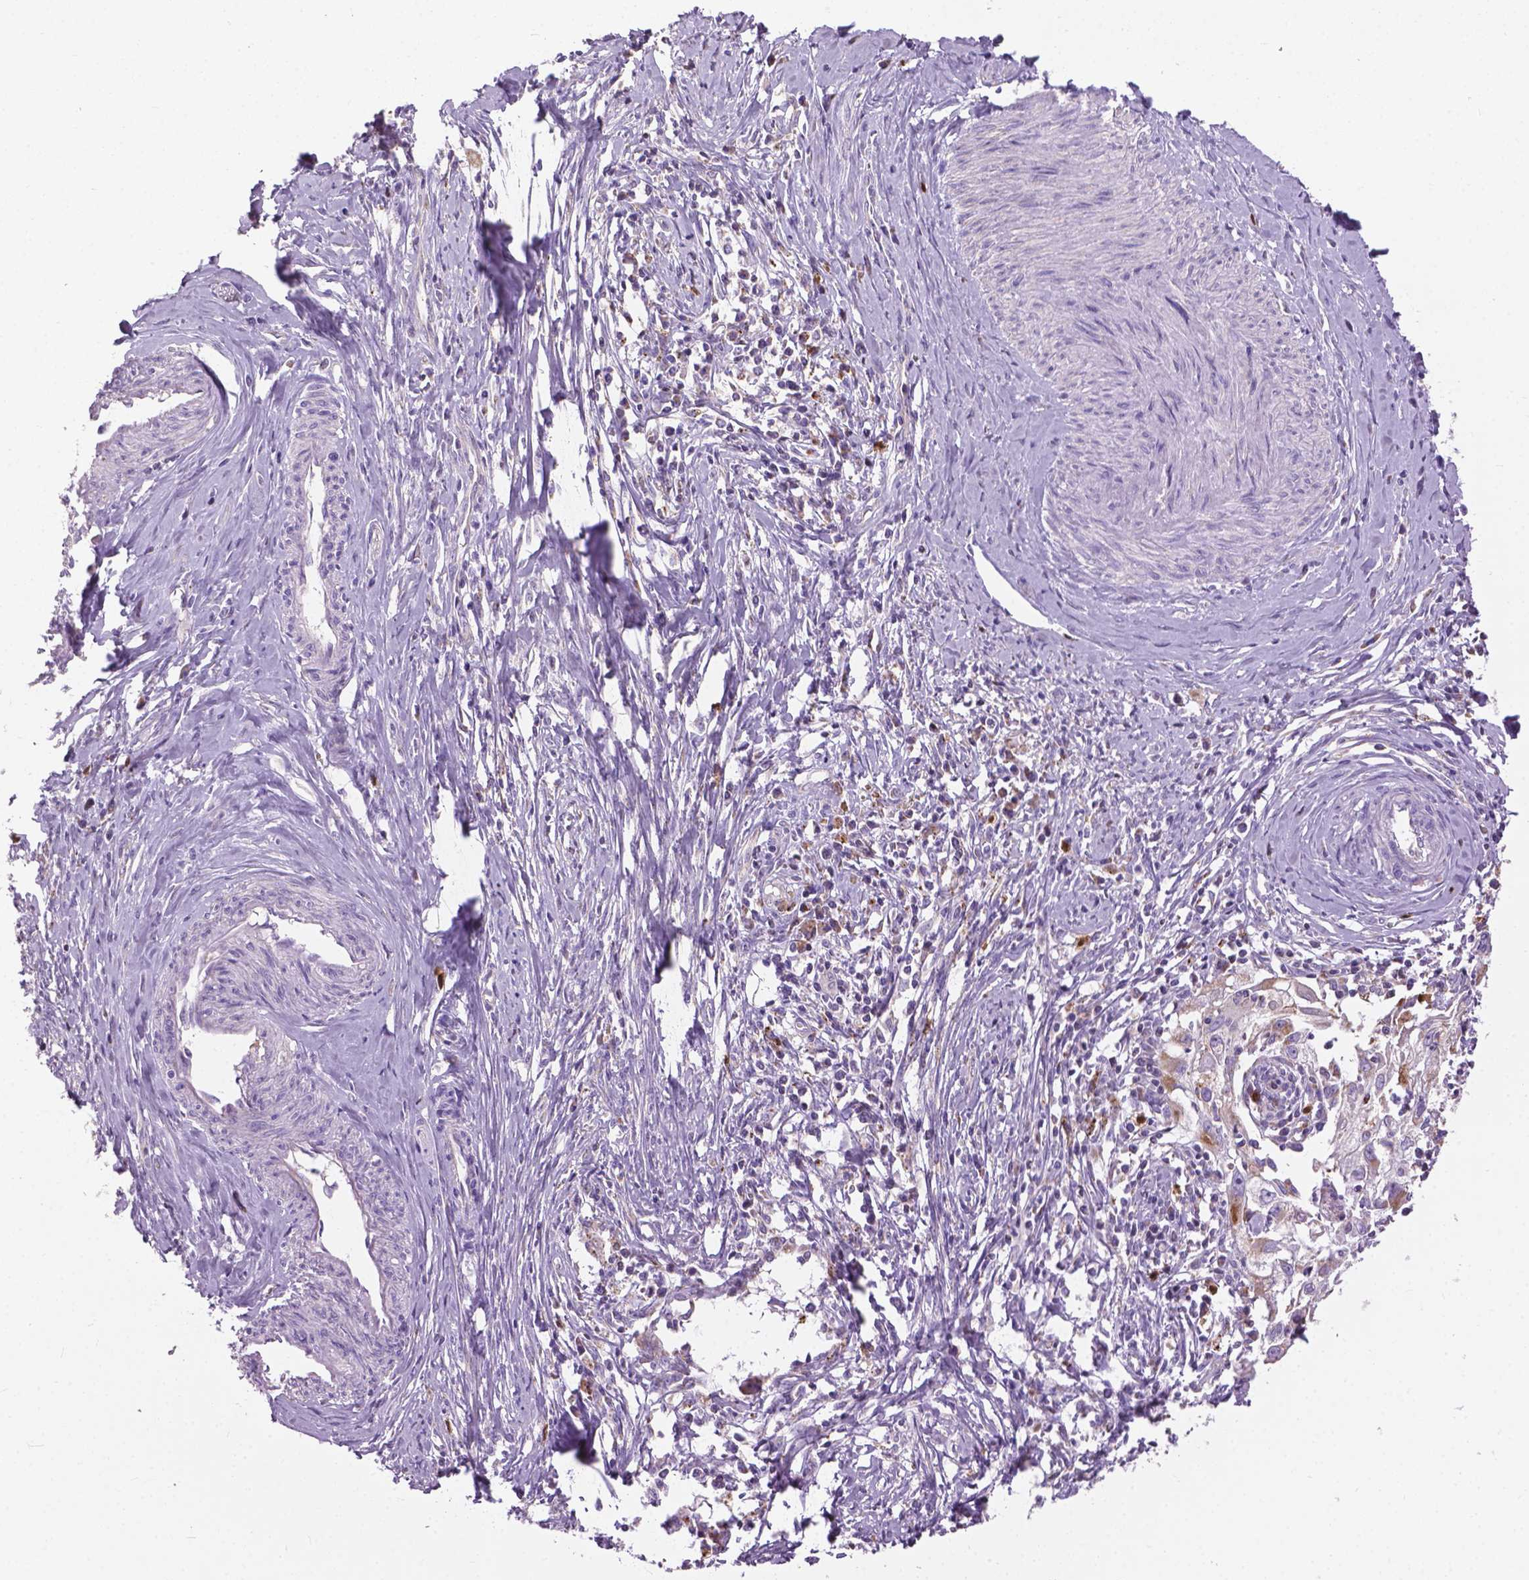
{"staining": {"intensity": "weak", "quantity": ">75%", "location": "cytoplasmic/membranous"}, "tissue": "cervical cancer", "cell_type": "Tumor cells", "image_type": "cancer", "snomed": [{"axis": "morphology", "description": "Squamous cell carcinoma, NOS"}, {"axis": "topography", "description": "Cervix"}], "caption": "Human squamous cell carcinoma (cervical) stained for a protein (brown) demonstrates weak cytoplasmic/membranous positive expression in about >75% of tumor cells.", "gene": "VDAC1", "patient": {"sex": "female", "age": 30}}